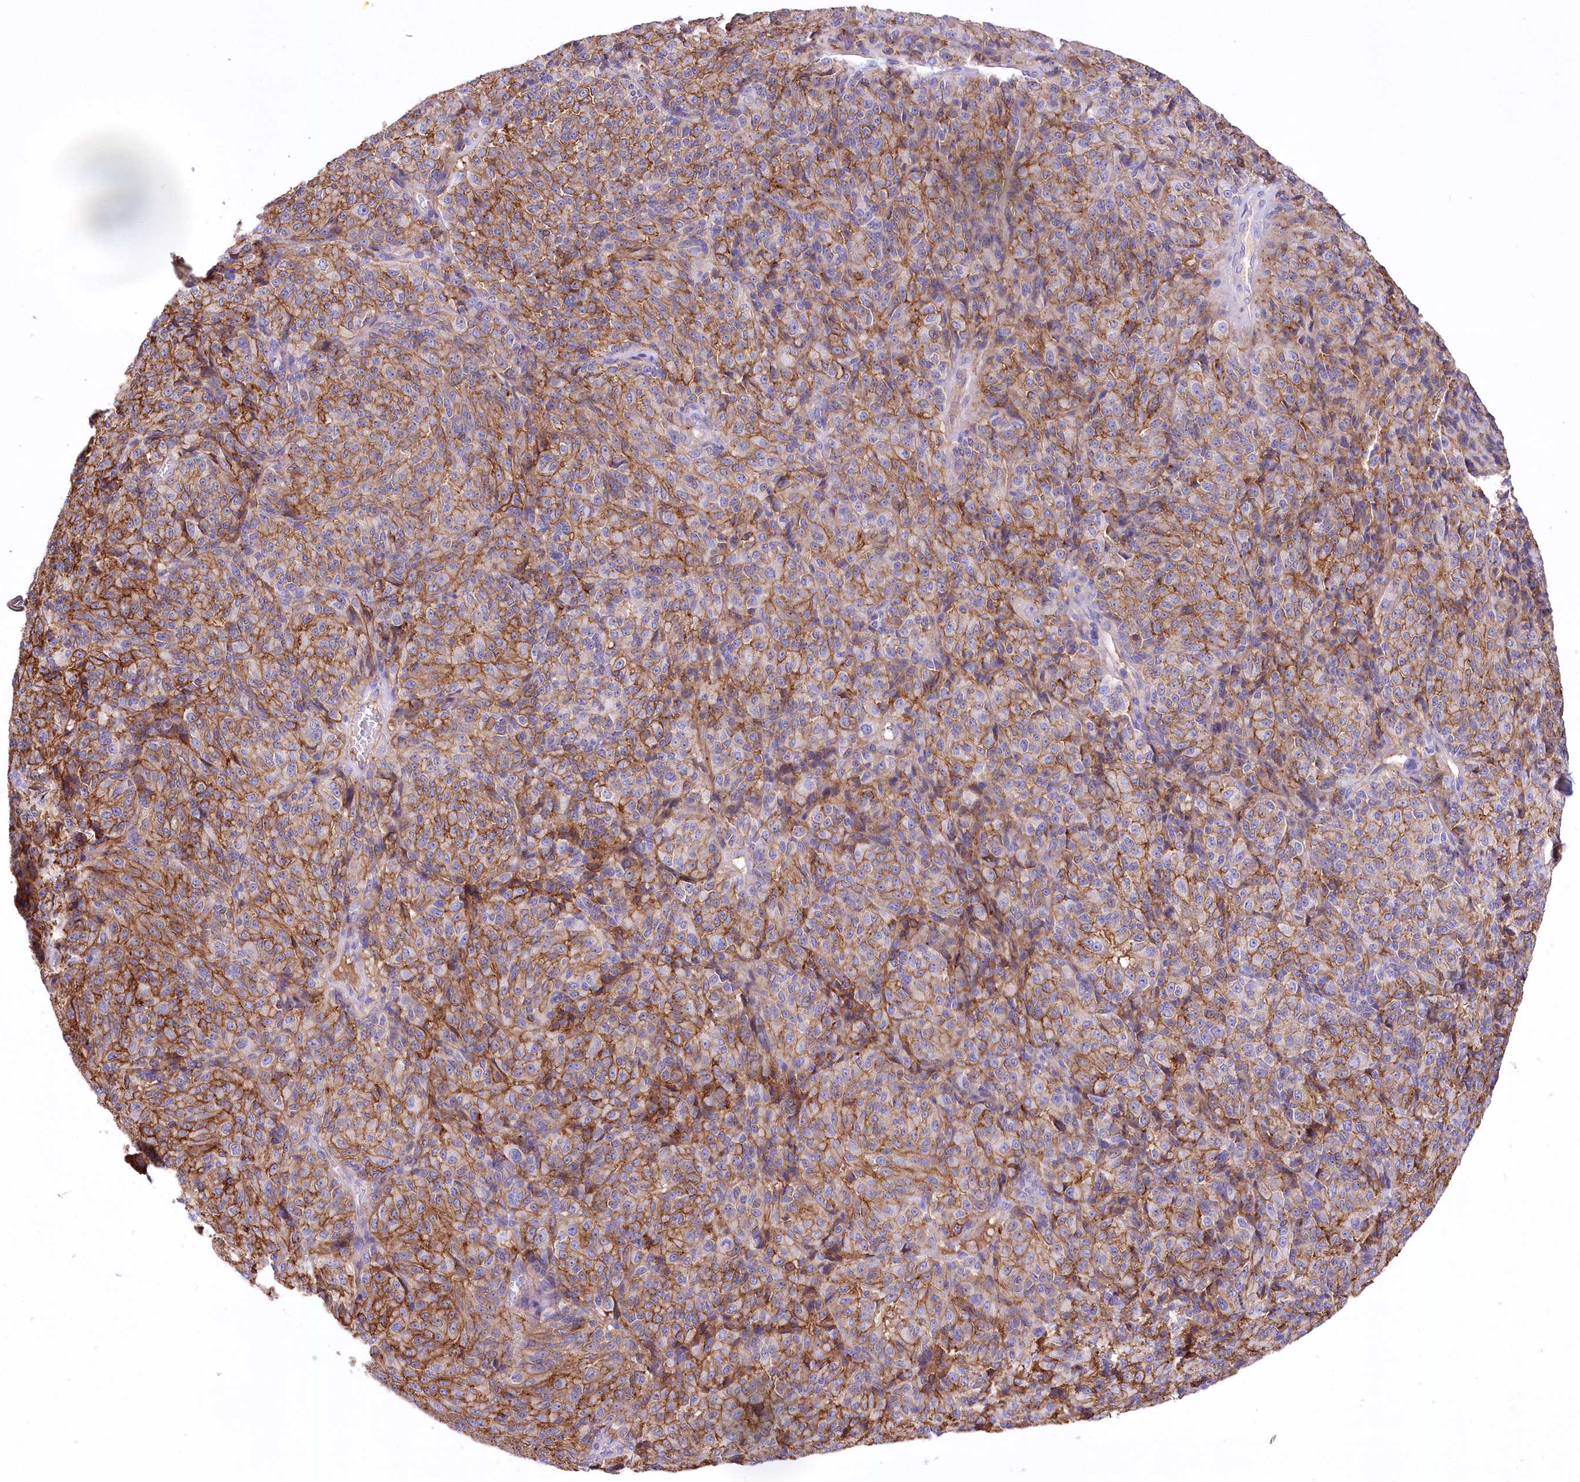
{"staining": {"intensity": "moderate", "quantity": "25%-75%", "location": "cytoplasmic/membranous"}, "tissue": "melanoma", "cell_type": "Tumor cells", "image_type": "cancer", "snomed": [{"axis": "morphology", "description": "Malignant melanoma, Metastatic site"}, {"axis": "topography", "description": "Brain"}], "caption": "Immunohistochemical staining of melanoma shows moderate cytoplasmic/membranous protein expression in about 25%-75% of tumor cells.", "gene": "CEP164", "patient": {"sex": "female", "age": 56}}